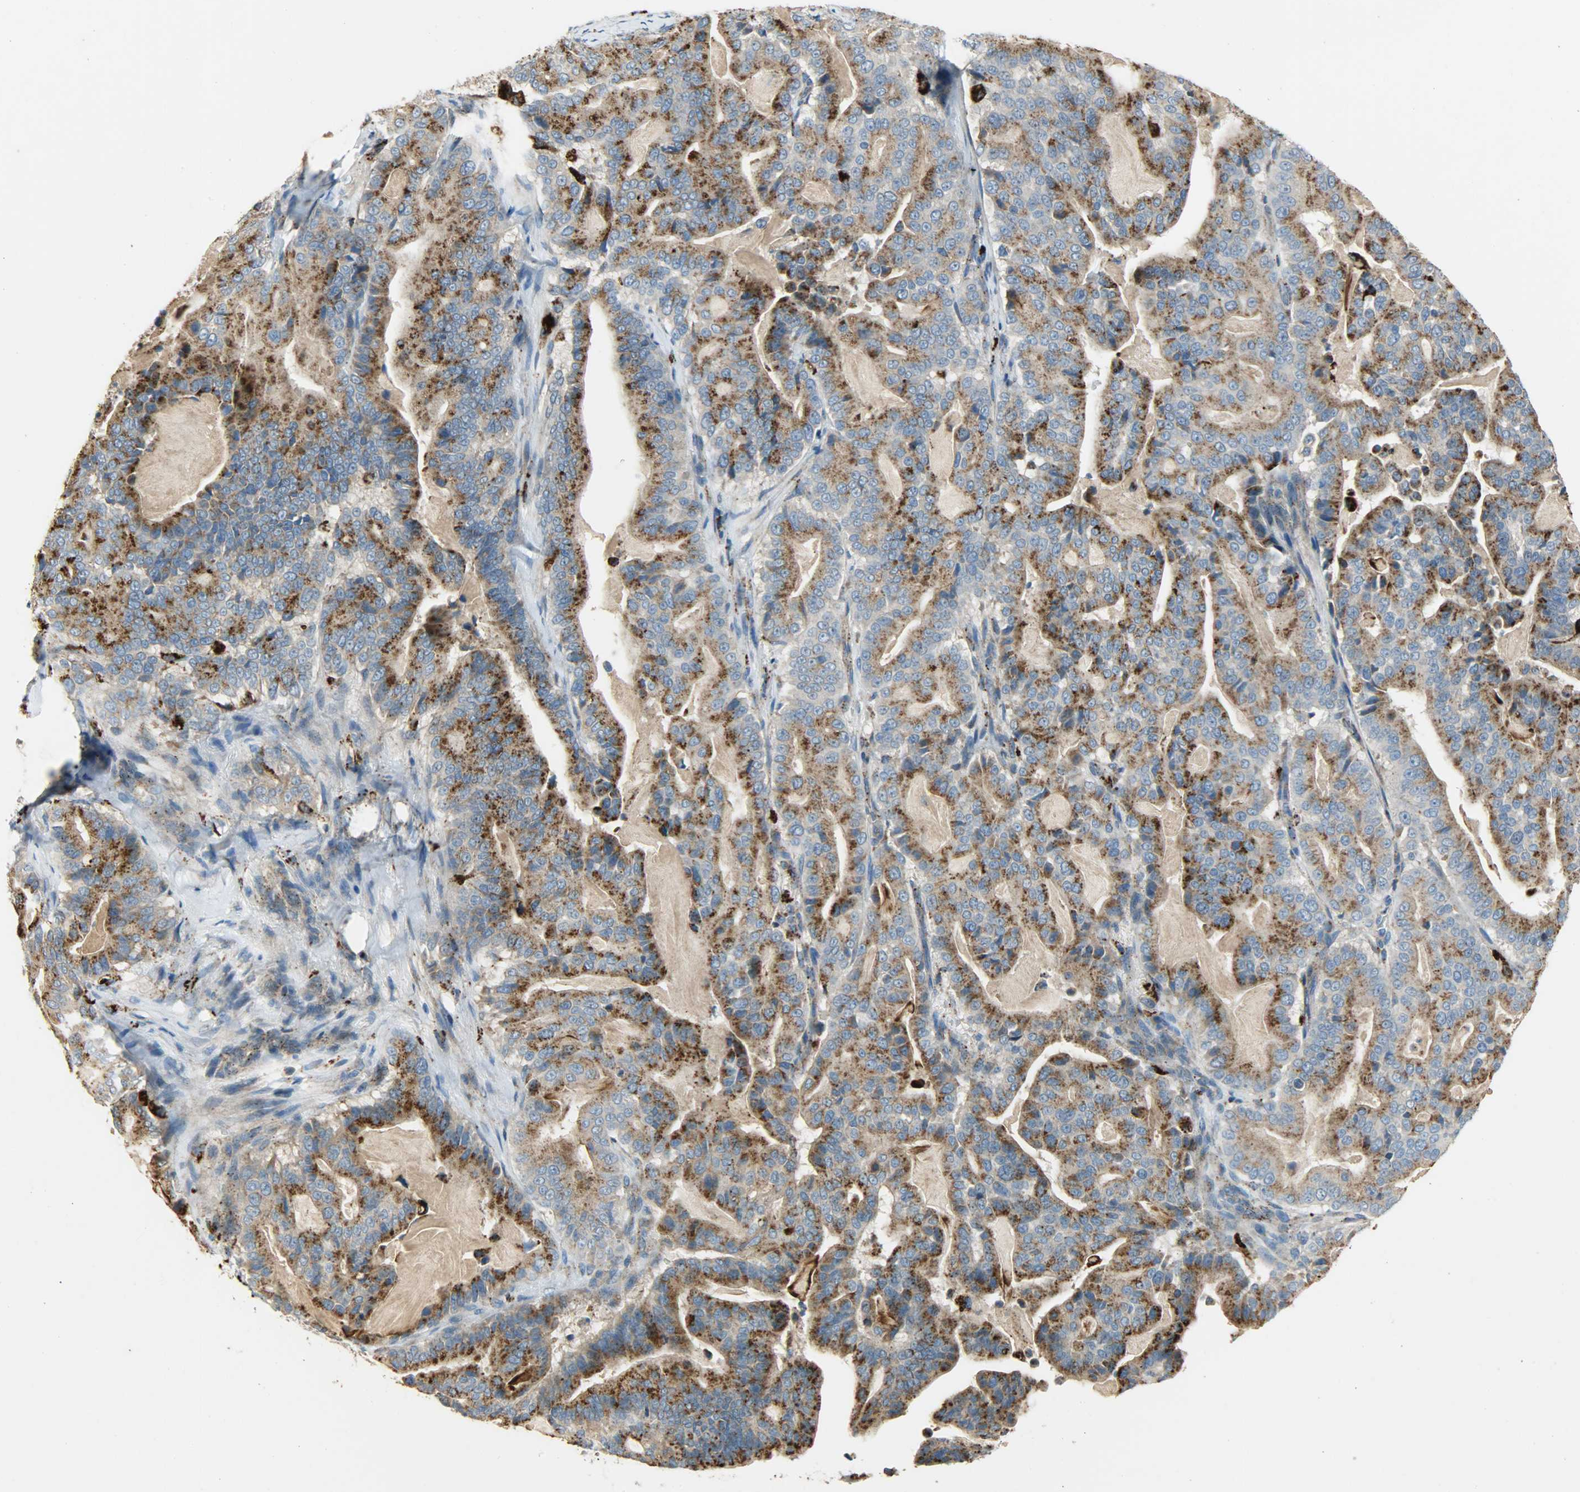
{"staining": {"intensity": "moderate", "quantity": ">75%", "location": "cytoplasmic/membranous"}, "tissue": "pancreatic cancer", "cell_type": "Tumor cells", "image_type": "cancer", "snomed": [{"axis": "morphology", "description": "Adenocarcinoma, NOS"}, {"axis": "topography", "description": "Pancreas"}], "caption": "Protein analysis of pancreatic cancer (adenocarcinoma) tissue shows moderate cytoplasmic/membranous positivity in approximately >75% of tumor cells.", "gene": "ASAH1", "patient": {"sex": "male", "age": 63}}